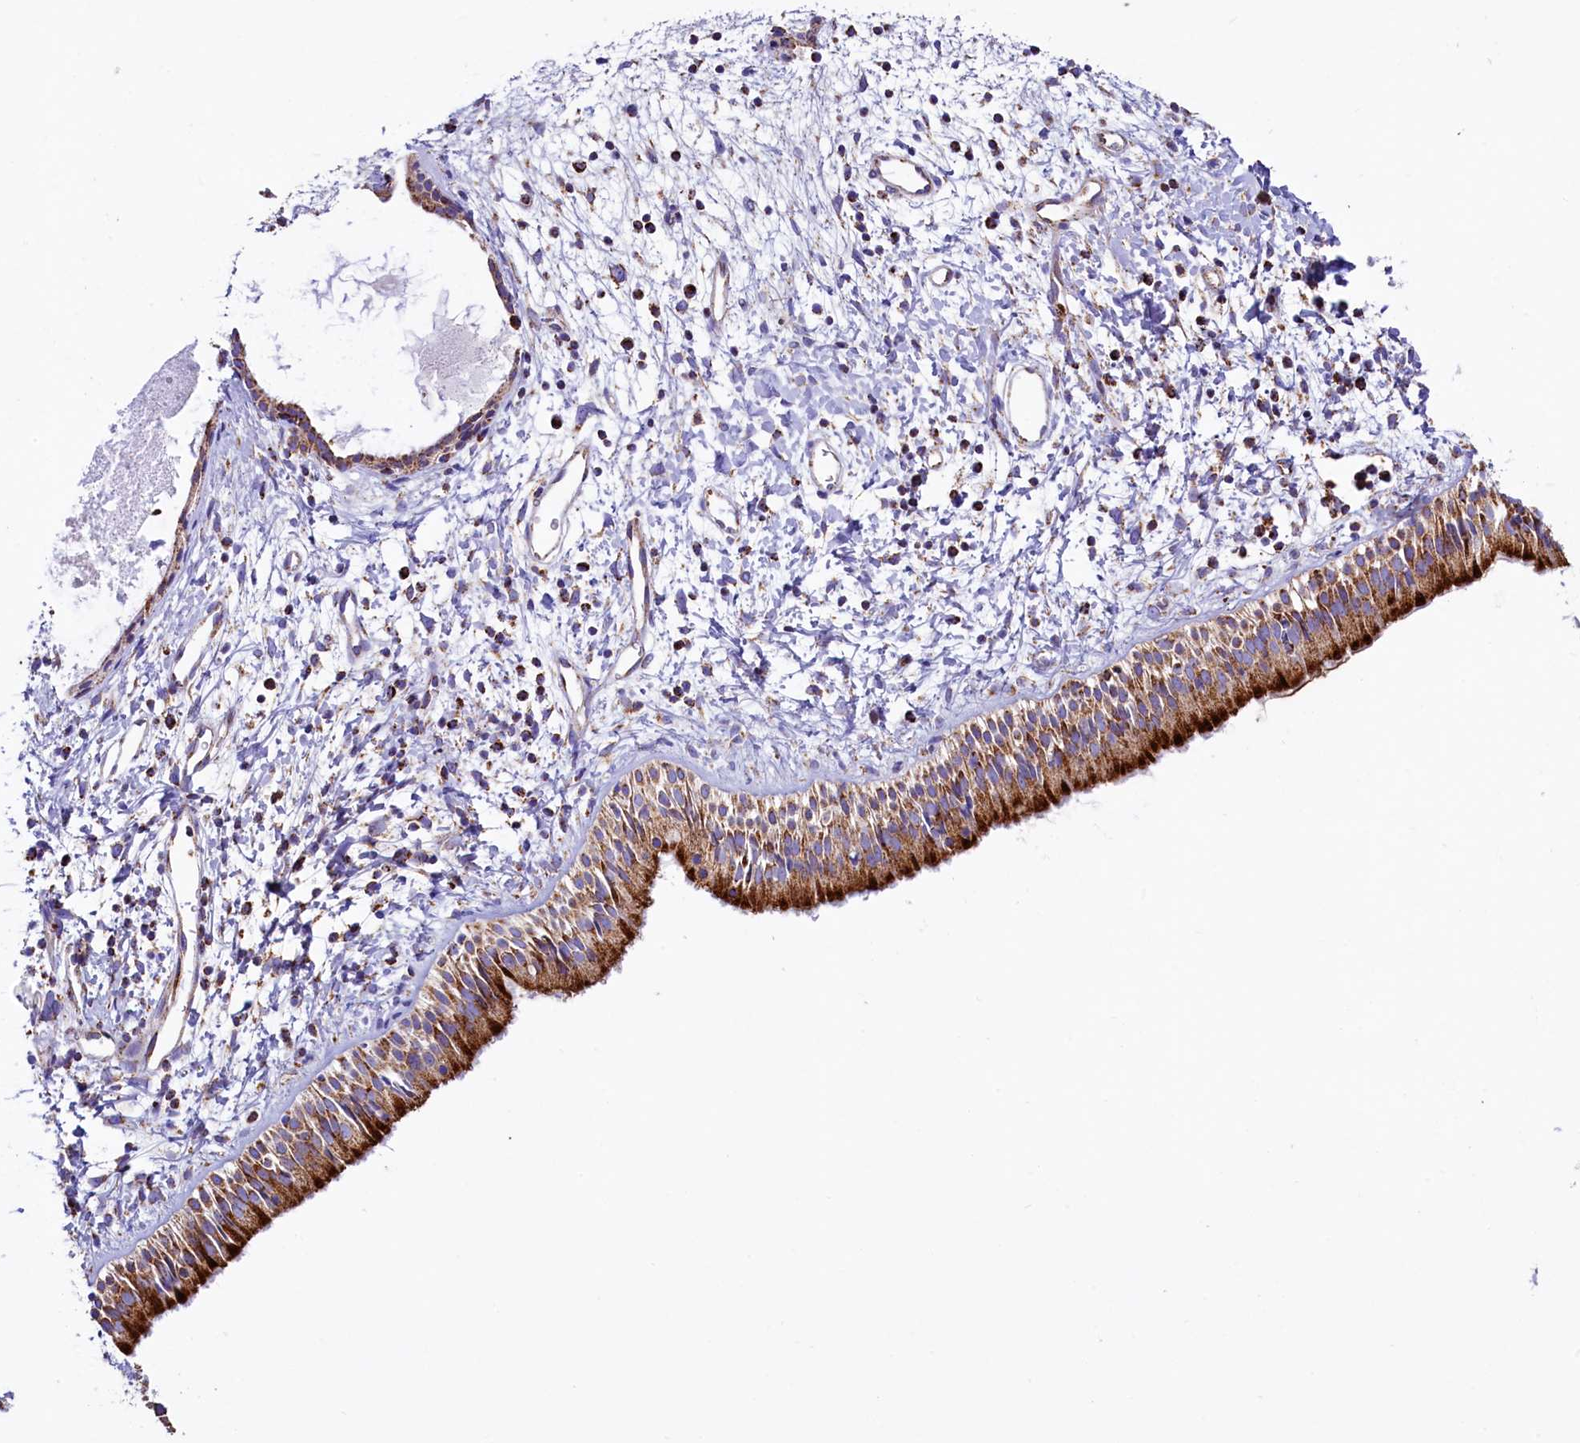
{"staining": {"intensity": "strong", "quantity": ">75%", "location": "cytoplasmic/membranous"}, "tissue": "nasopharynx", "cell_type": "Respiratory epithelial cells", "image_type": "normal", "snomed": [{"axis": "morphology", "description": "Normal tissue, NOS"}, {"axis": "topography", "description": "Nasopharynx"}], "caption": "A brown stain highlights strong cytoplasmic/membranous positivity of a protein in respiratory epithelial cells of benign human nasopharynx.", "gene": "IDH3A", "patient": {"sex": "male", "age": 22}}